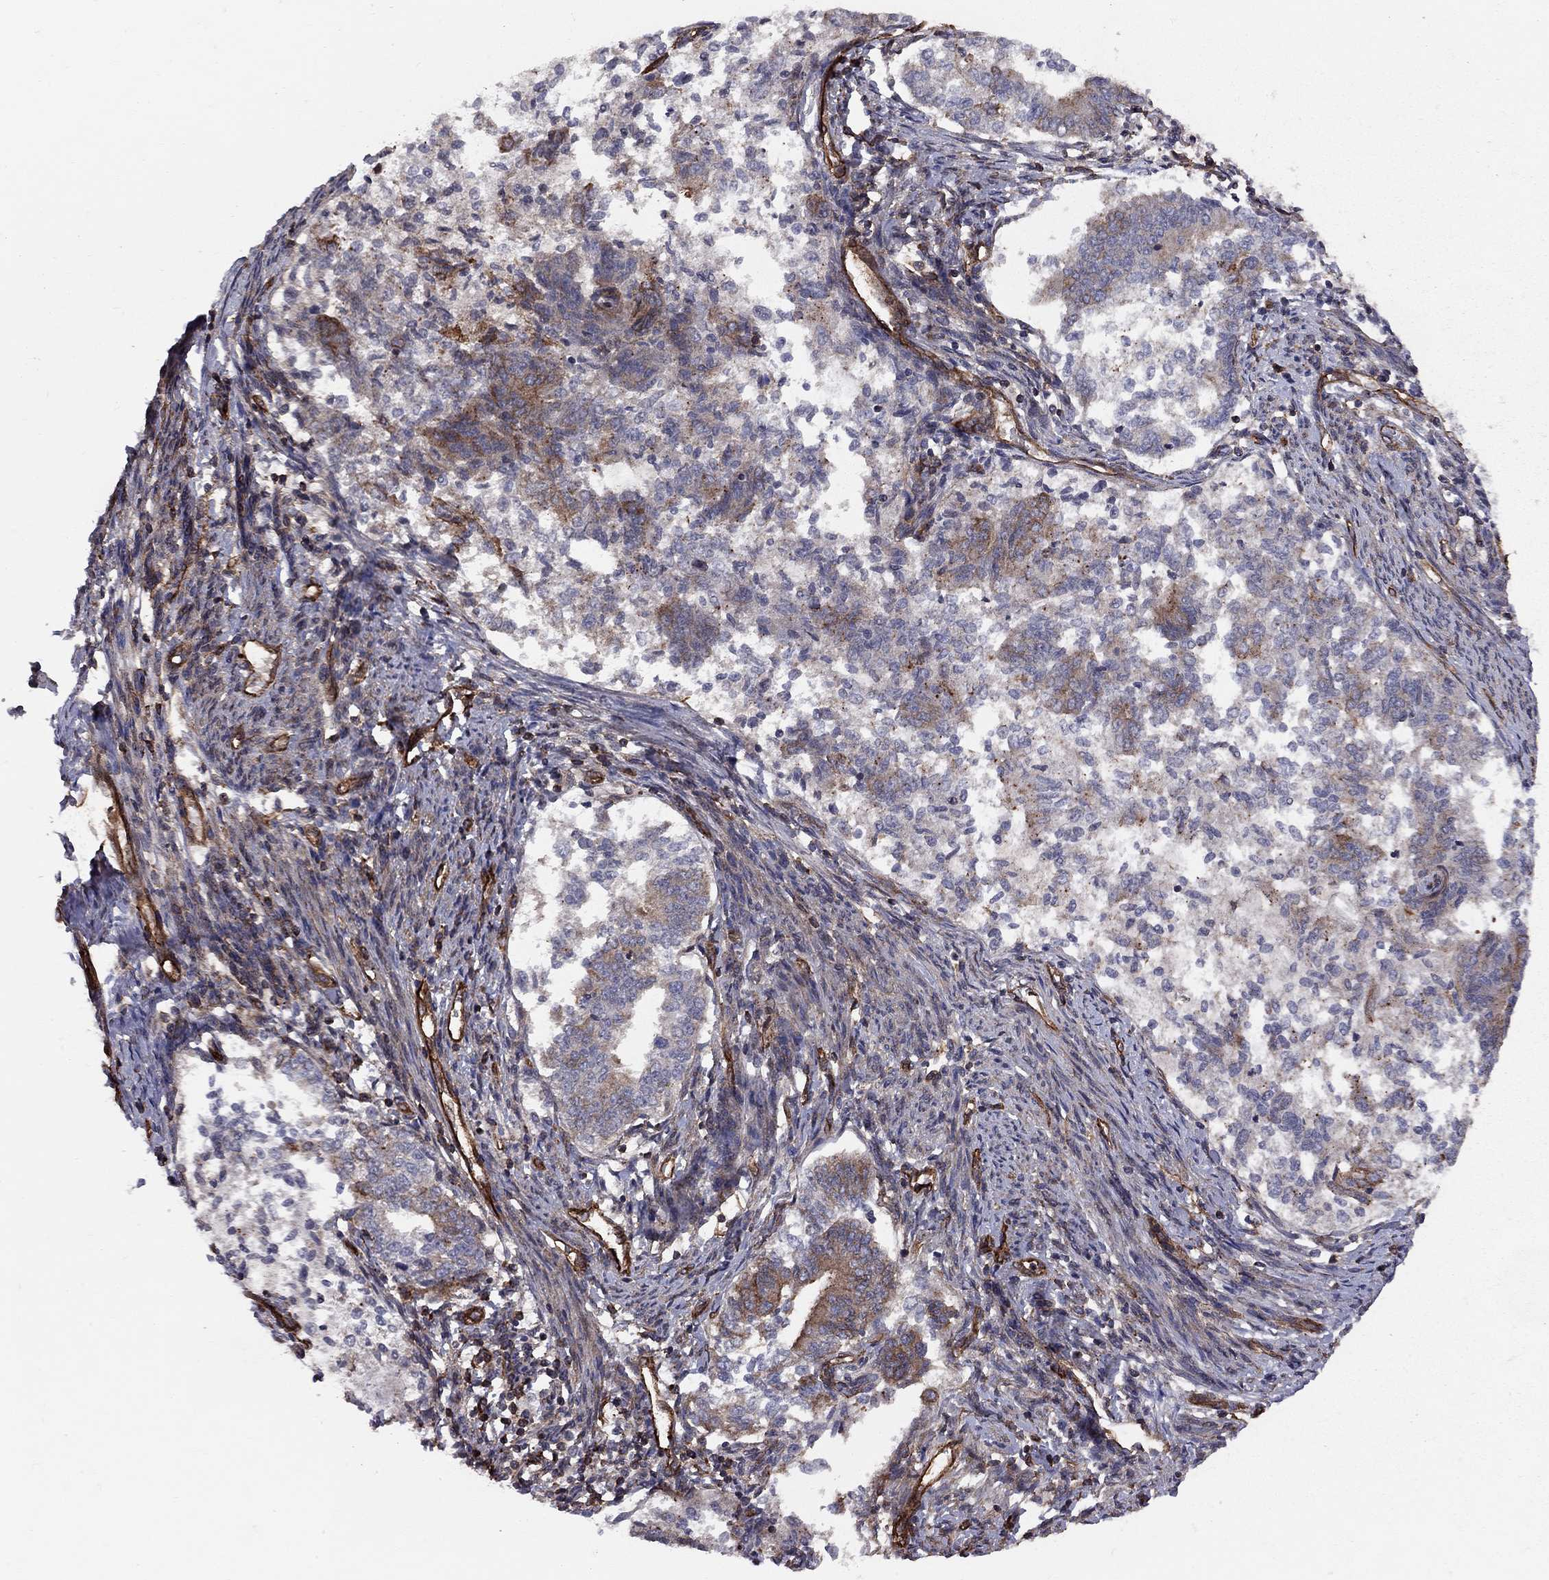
{"staining": {"intensity": "moderate", "quantity": "<25%", "location": "cytoplasmic/membranous"}, "tissue": "endometrial cancer", "cell_type": "Tumor cells", "image_type": "cancer", "snomed": [{"axis": "morphology", "description": "Adenocarcinoma, NOS"}, {"axis": "topography", "description": "Endometrium"}], "caption": "Immunohistochemistry (IHC) staining of endometrial adenocarcinoma, which demonstrates low levels of moderate cytoplasmic/membranous positivity in about <25% of tumor cells indicating moderate cytoplasmic/membranous protein staining. The staining was performed using DAB (3,3'-diaminobenzidine) (brown) for protein detection and nuclei were counterstained in hematoxylin (blue).", "gene": "RASEF", "patient": {"sex": "female", "age": 65}}